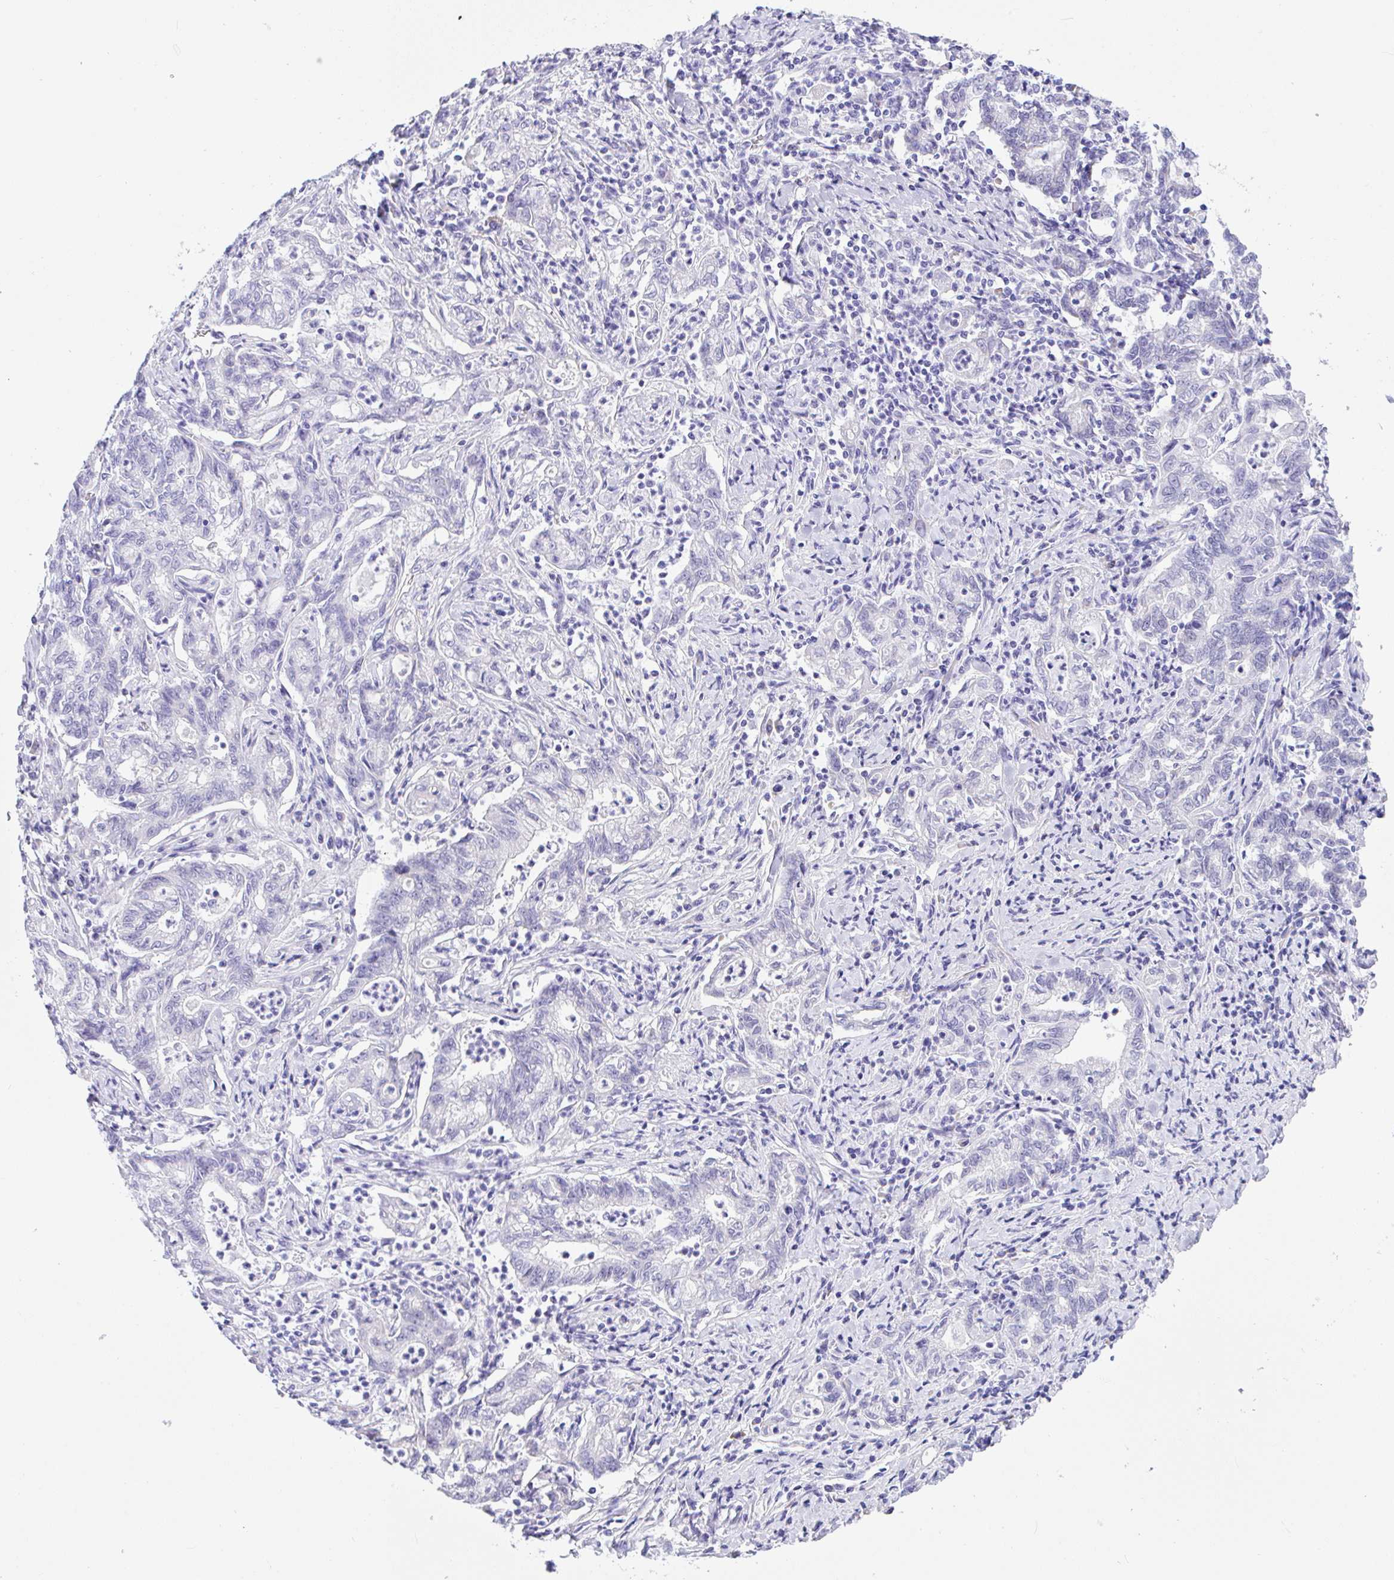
{"staining": {"intensity": "negative", "quantity": "none", "location": "none"}, "tissue": "stomach cancer", "cell_type": "Tumor cells", "image_type": "cancer", "snomed": [{"axis": "morphology", "description": "Adenocarcinoma, NOS"}, {"axis": "topography", "description": "Stomach, upper"}], "caption": "Stomach cancer was stained to show a protein in brown. There is no significant staining in tumor cells.", "gene": "SEL1L2", "patient": {"sex": "female", "age": 79}}